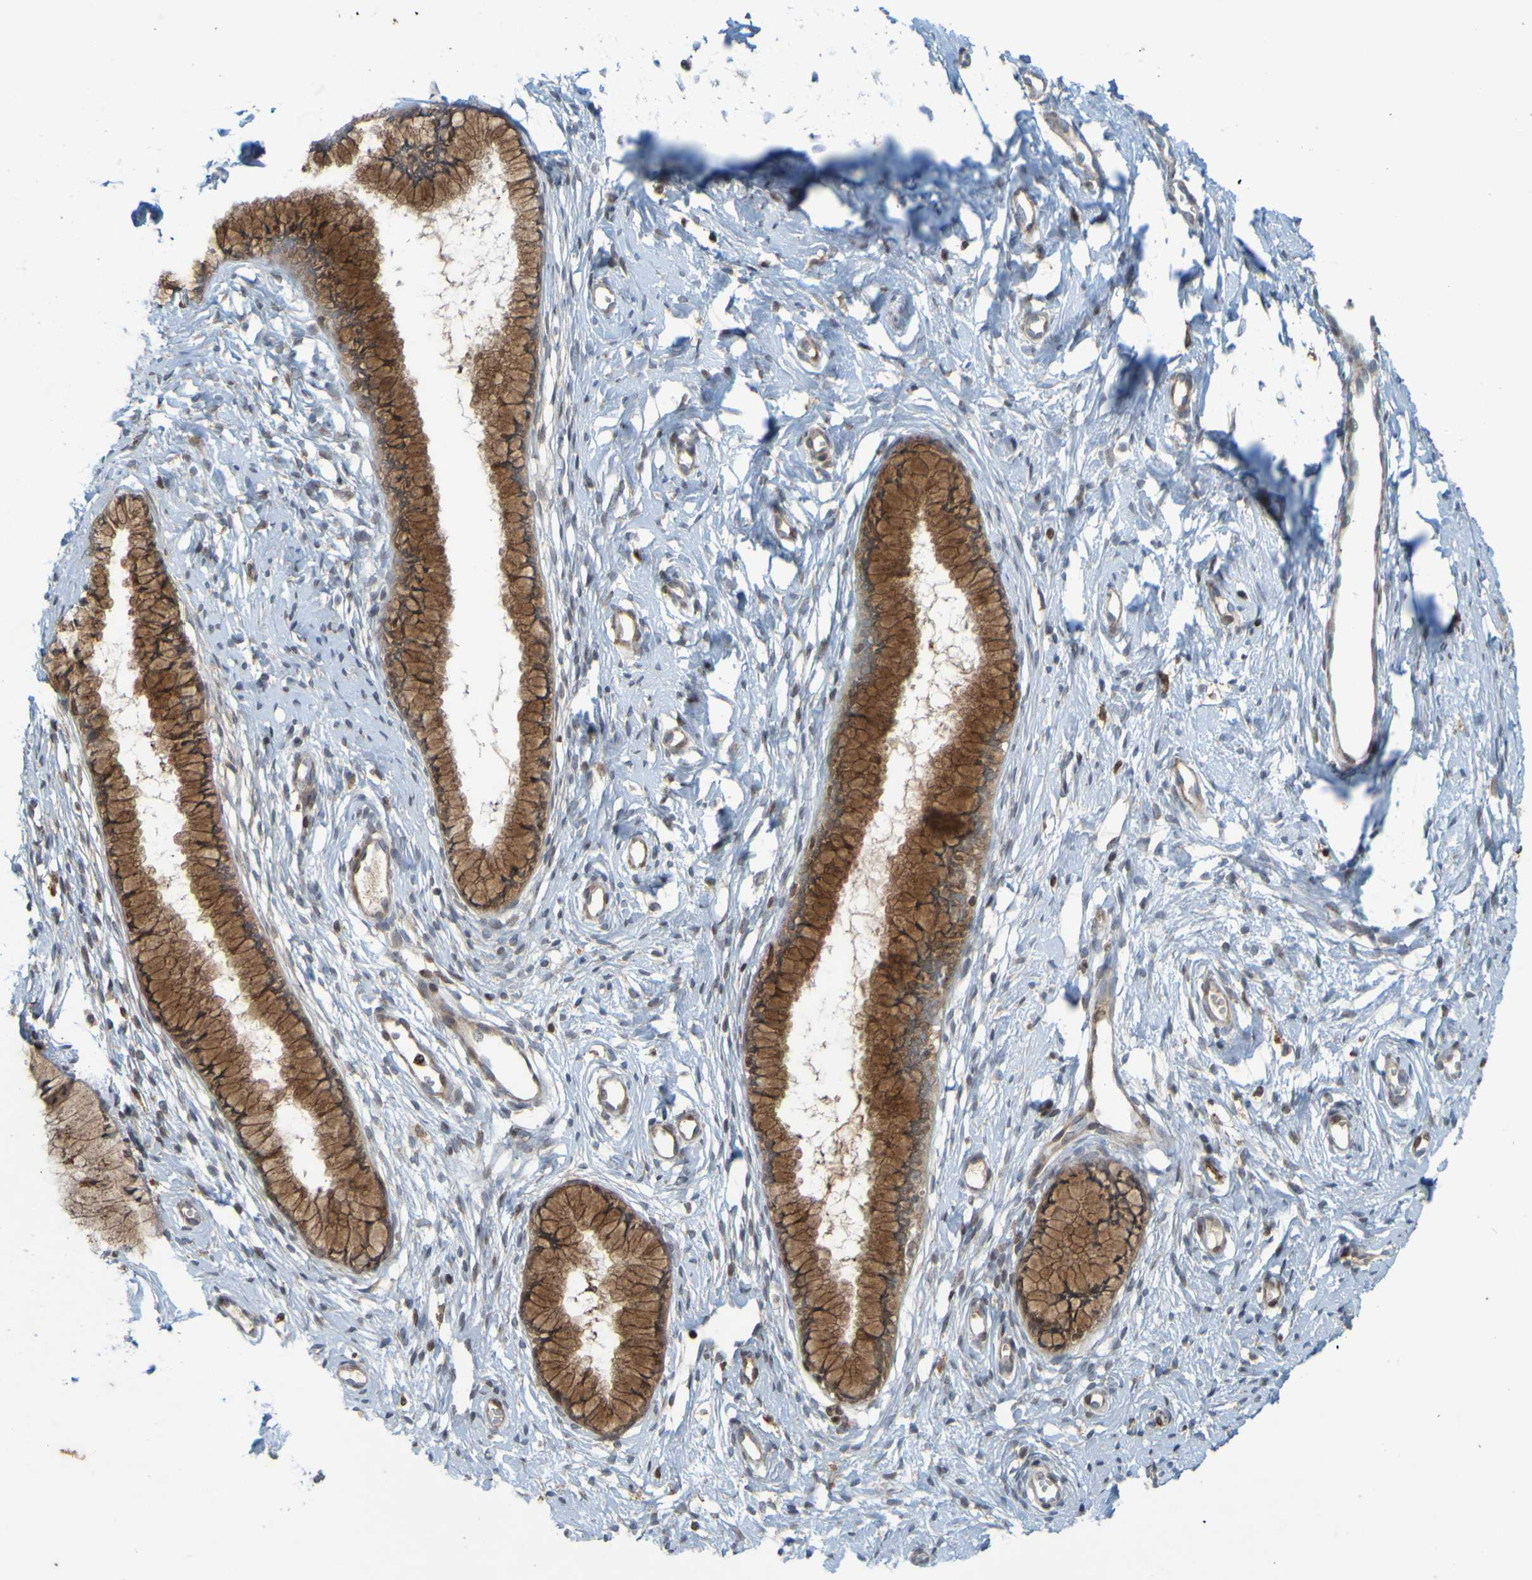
{"staining": {"intensity": "moderate", "quantity": ">75%", "location": "cytoplasmic/membranous"}, "tissue": "cervix", "cell_type": "Glandular cells", "image_type": "normal", "snomed": [{"axis": "morphology", "description": "Normal tissue, NOS"}, {"axis": "topography", "description": "Cervix"}], "caption": "Glandular cells show moderate cytoplasmic/membranous expression in about >75% of cells in benign cervix.", "gene": "GUCY1A1", "patient": {"sex": "female", "age": 65}}